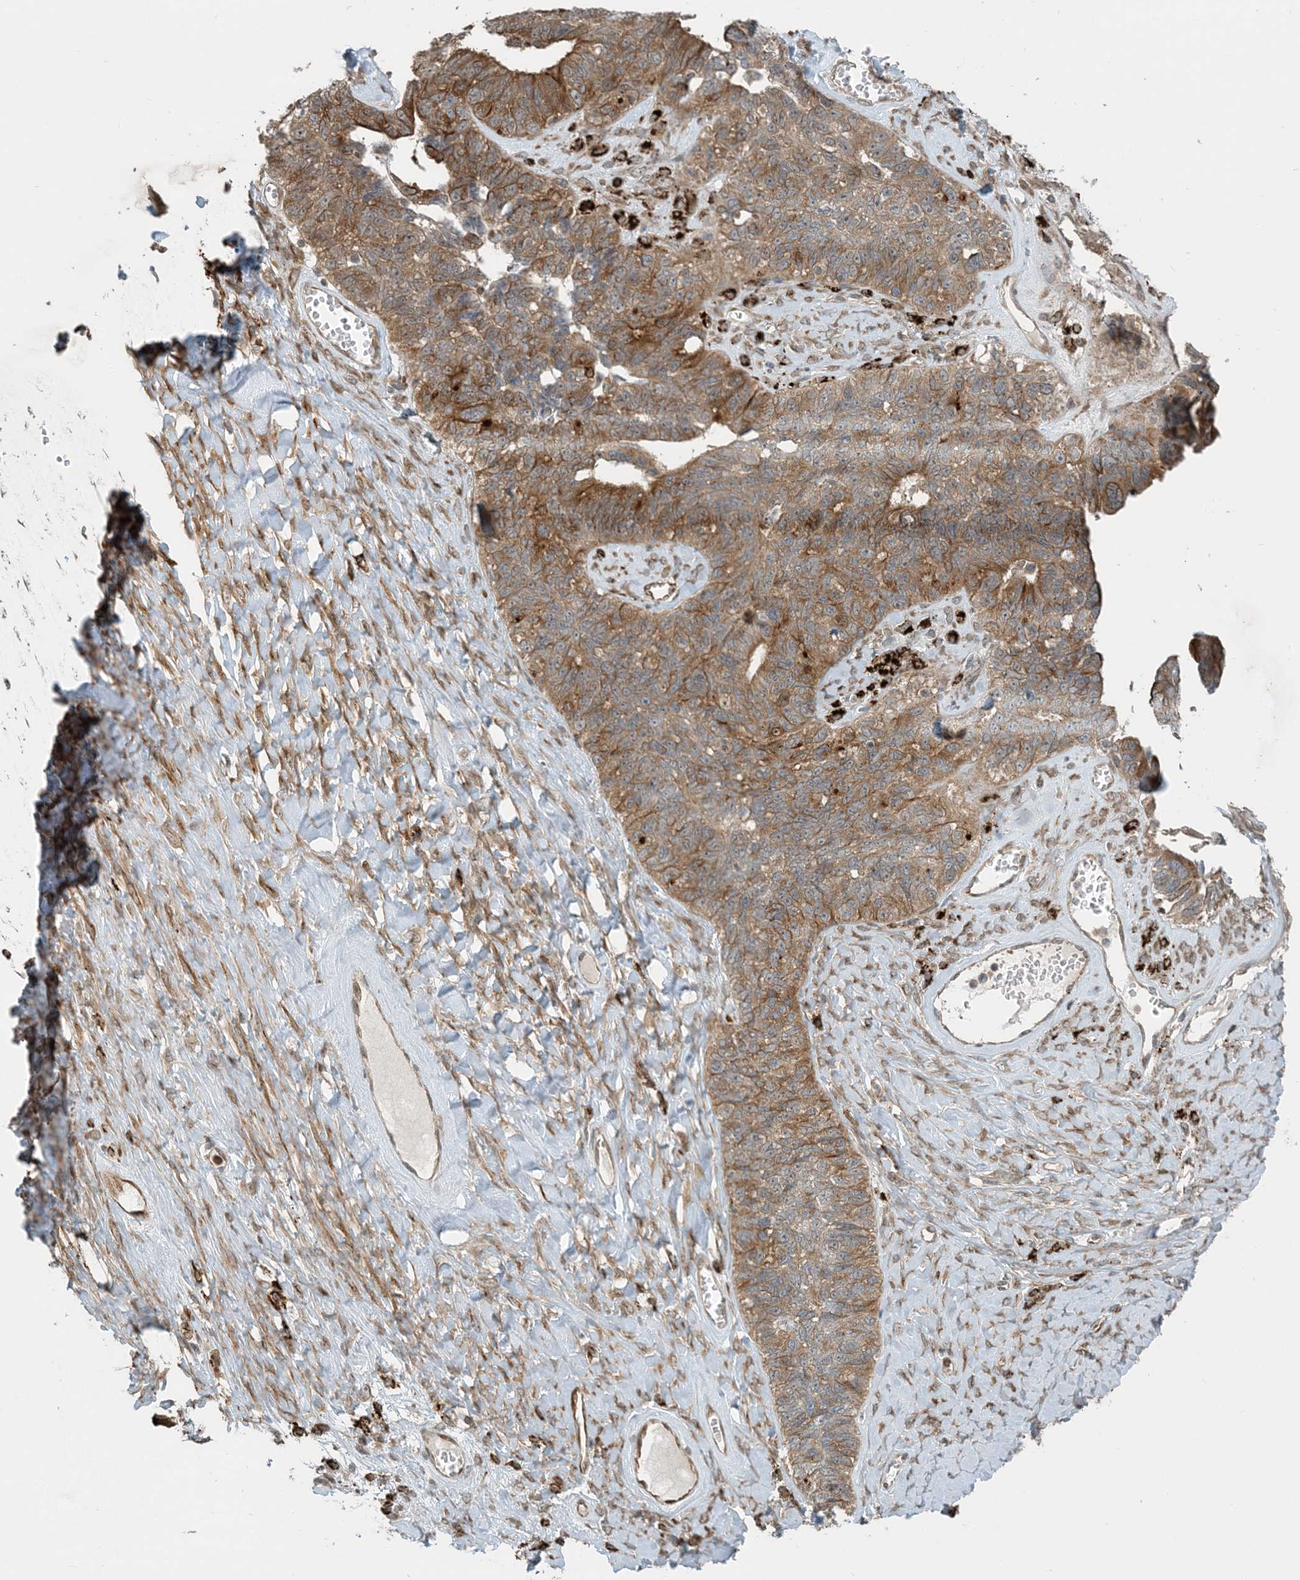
{"staining": {"intensity": "moderate", "quantity": ">75%", "location": "cytoplasmic/membranous"}, "tissue": "ovarian cancer", "cell_type": "Tumor cells", "image_type": "cancer", "snomed": [{"axis": "morphology", "description": "Cystadenocarcinoma, serous, NOS"}, {"axis": "topography", "description": "Ovary"}], "caption": "Immunohistochemistry (IHC) (DAB) staining of ovarian serous cystadenocarcinoma shows moderate cytoplasmic/membranous protein positivity in about >75% of tumor cells. Using DAB (brown) and hematoxylin (blue) stains, captured at high magnification using brightfield microscopy.", "gene": "ZBTB3", "patient": {"sex": "female", "age": 79}}